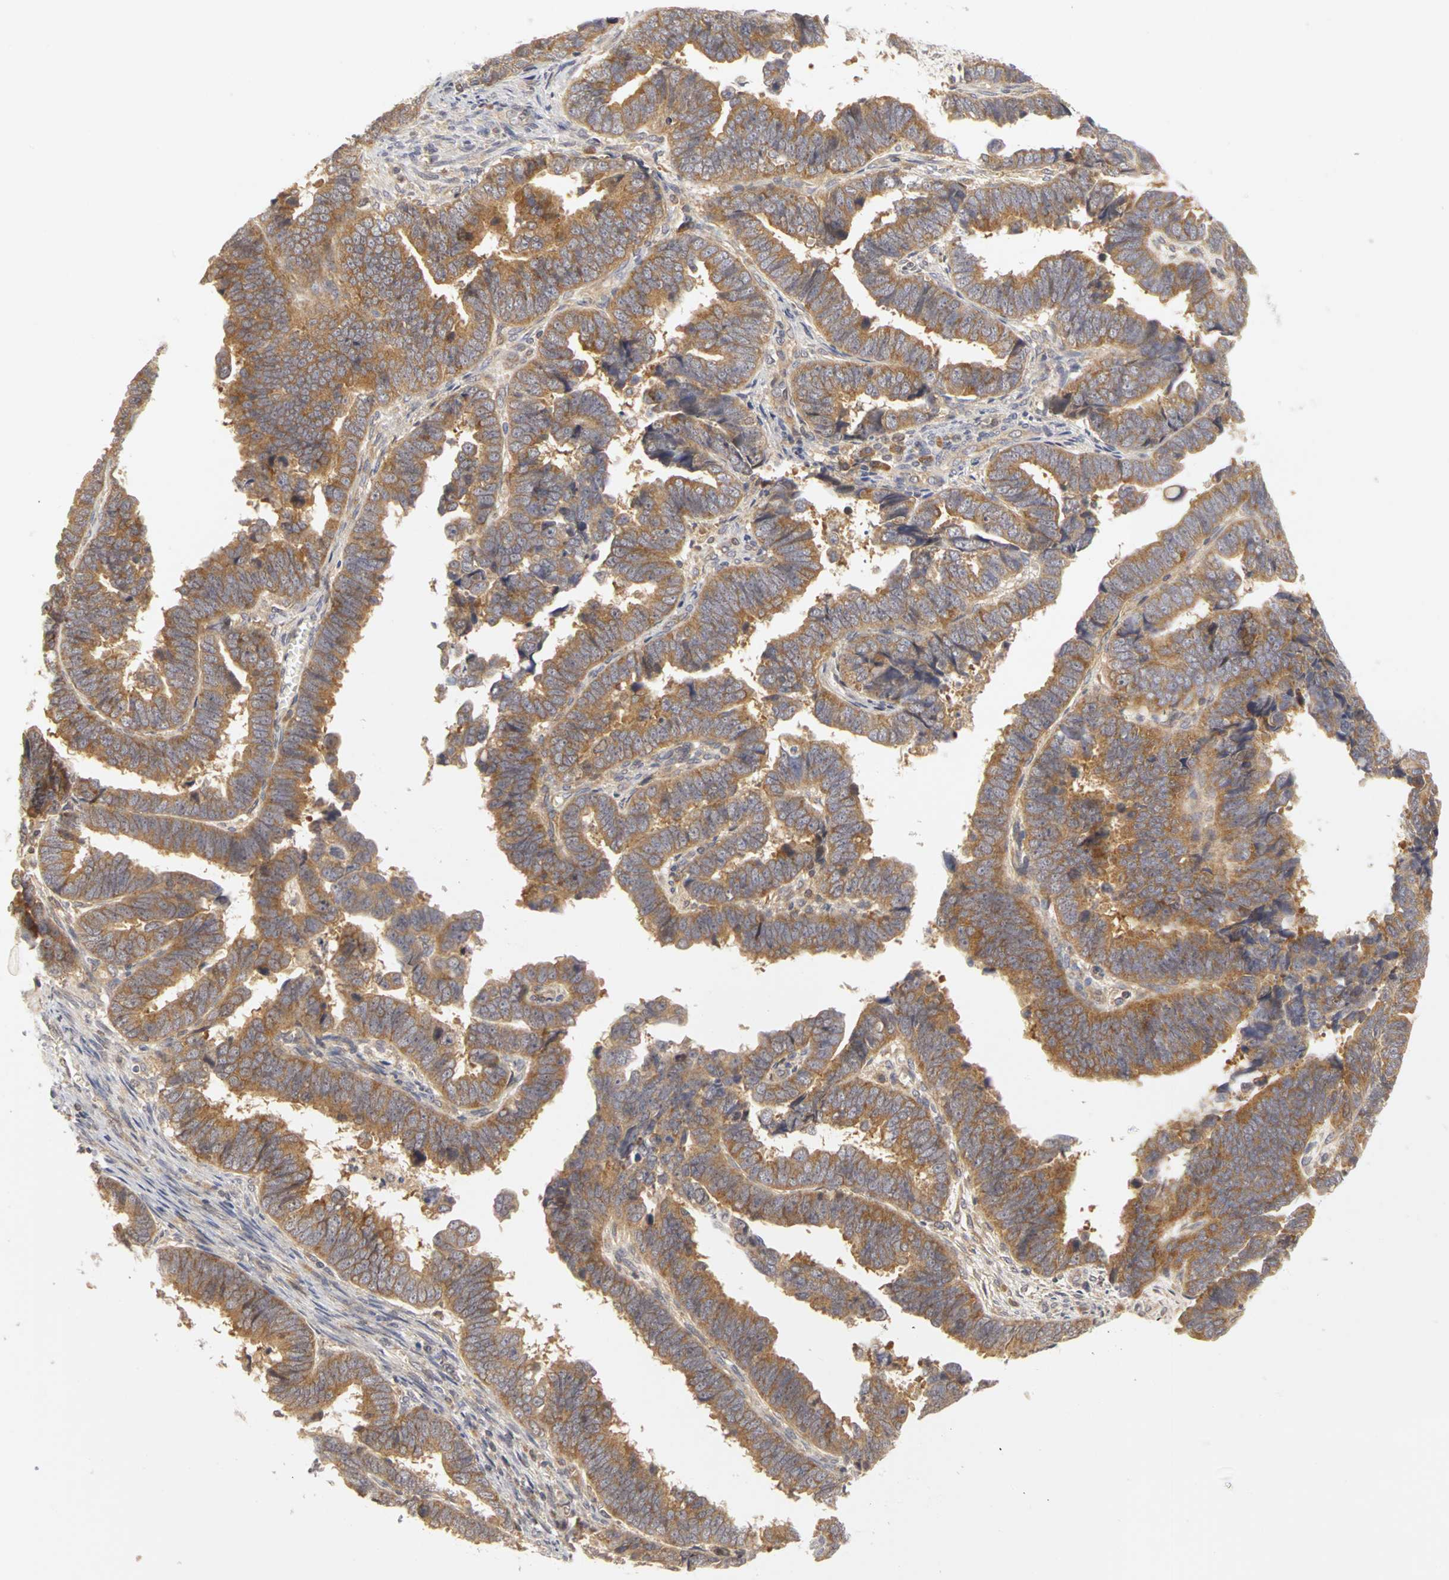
{"staining": {"intensity": "moderate", "quantity": ">75%", "location": "cytoplasmic/membranous"}, "tissue": "endometrial cancer", "cell_type": "Tumor cells", "image_type": "cancer", "snomed": [{"axis": "morphology", "description": "Adenocarcinoma, NOS"}, {"axis": "topography", "description": "Endometrium"}], "caption": "Endometrial cancer was stained to show a protein in brown. There is medium levels of moderate cytoplasmic/membranous staining in about >75% of tumor cells. (Stains: DAB in brown, nuclei in blue, Microscopy: brightfield microscopy at high magnification).", "gene": "IRAK1", "patient": {"sex": "female", "age": 75}}